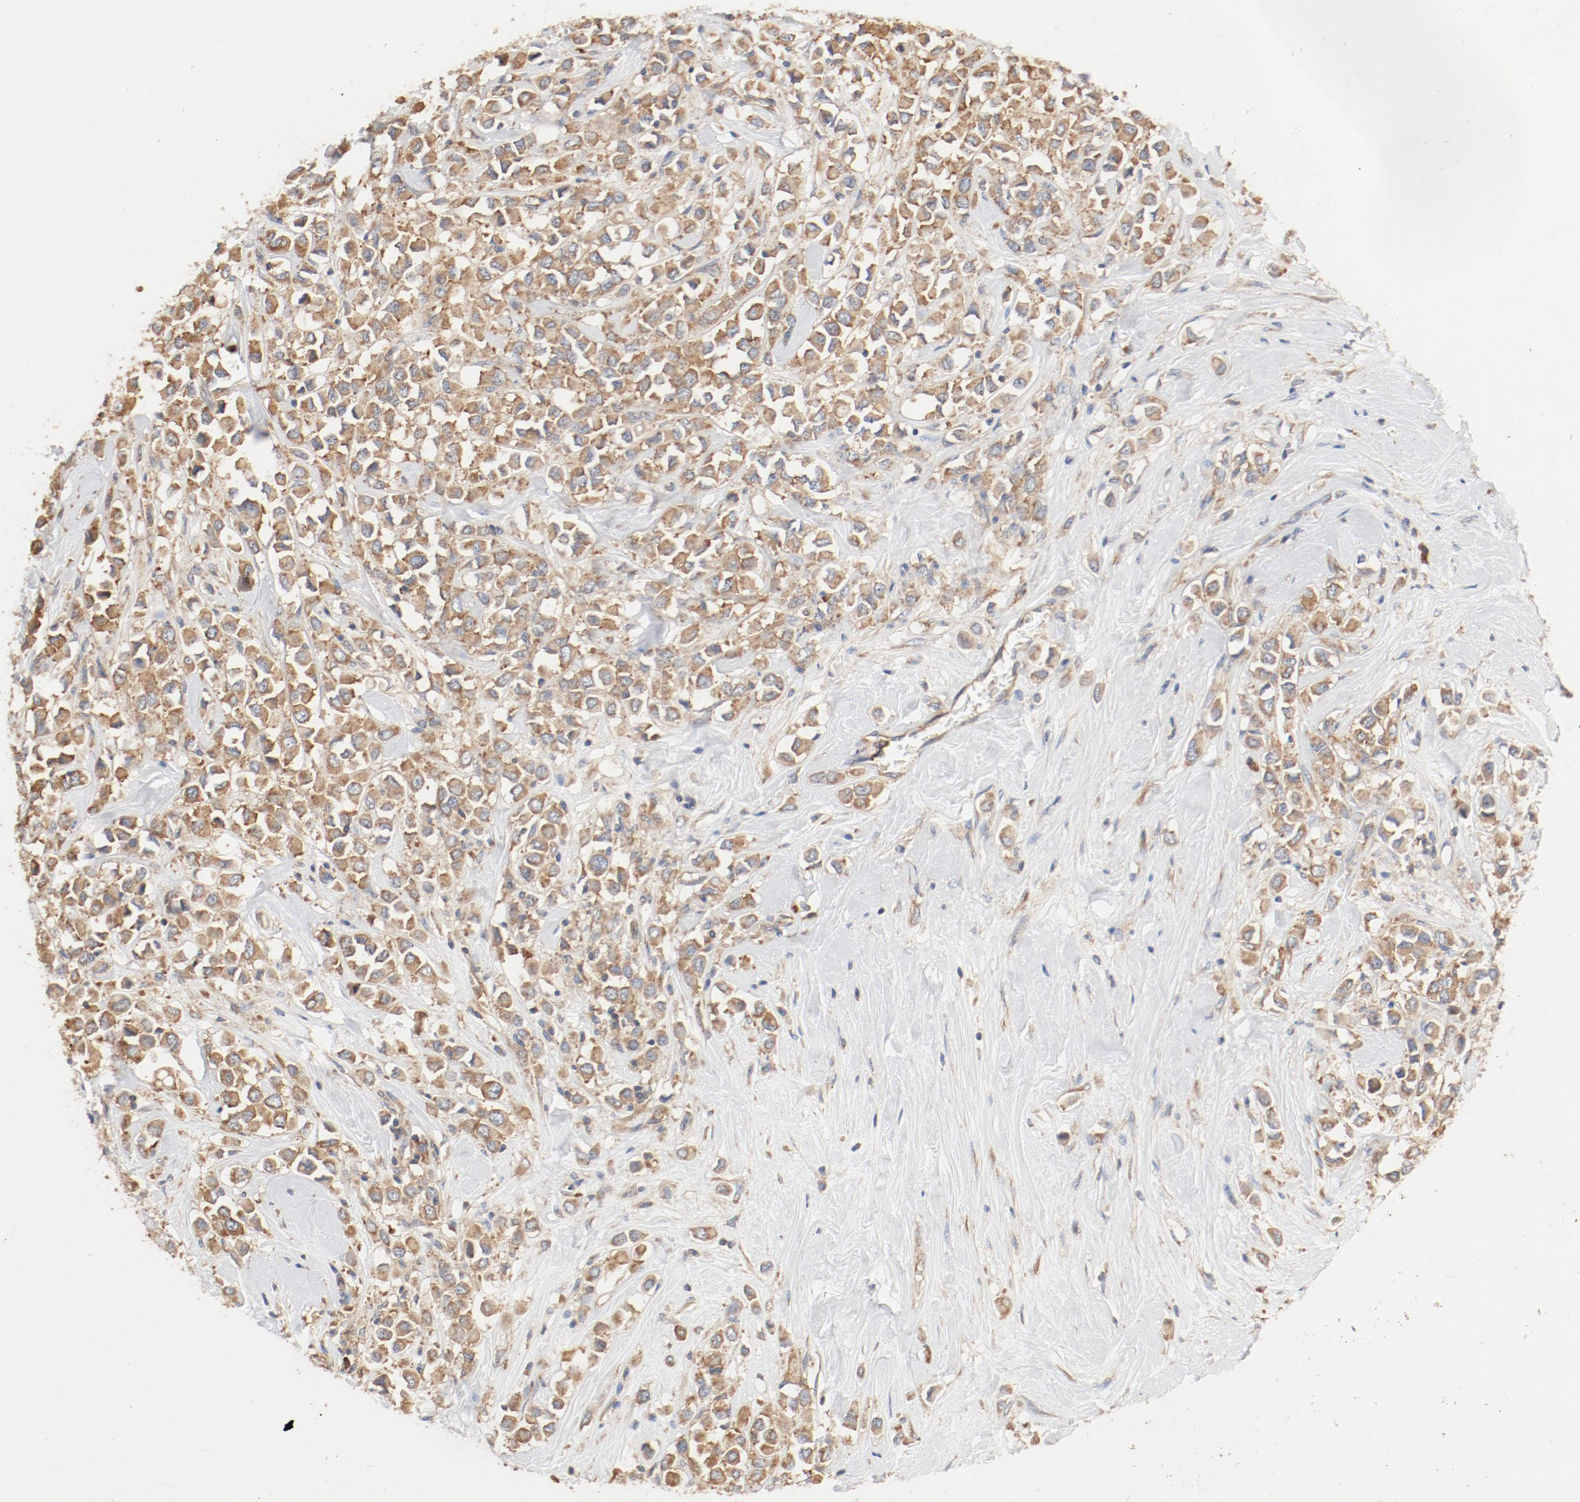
{"staining": {"intensity": "moderate", "quantity": ">75%", "location": "cytoplasmic/membranous"}, "tissue": "breast cancer", "cell_type": "Tumor cells", "image_type": "cancer", "snomed": [{"axis": "morphology", "description": "Duct carcinoma"}, {"axis": "topography", "description": "Breast"}], "caption": "Moderate cytoplasmic/membranous expression is identified in about >75% of tumor cells in breast cancer (intraductal carcinoma). (DAB IHC with brightfield microscopy, high magnification).", "gene": "RPS6", "patient": {"sex": "female", "age": 61}}